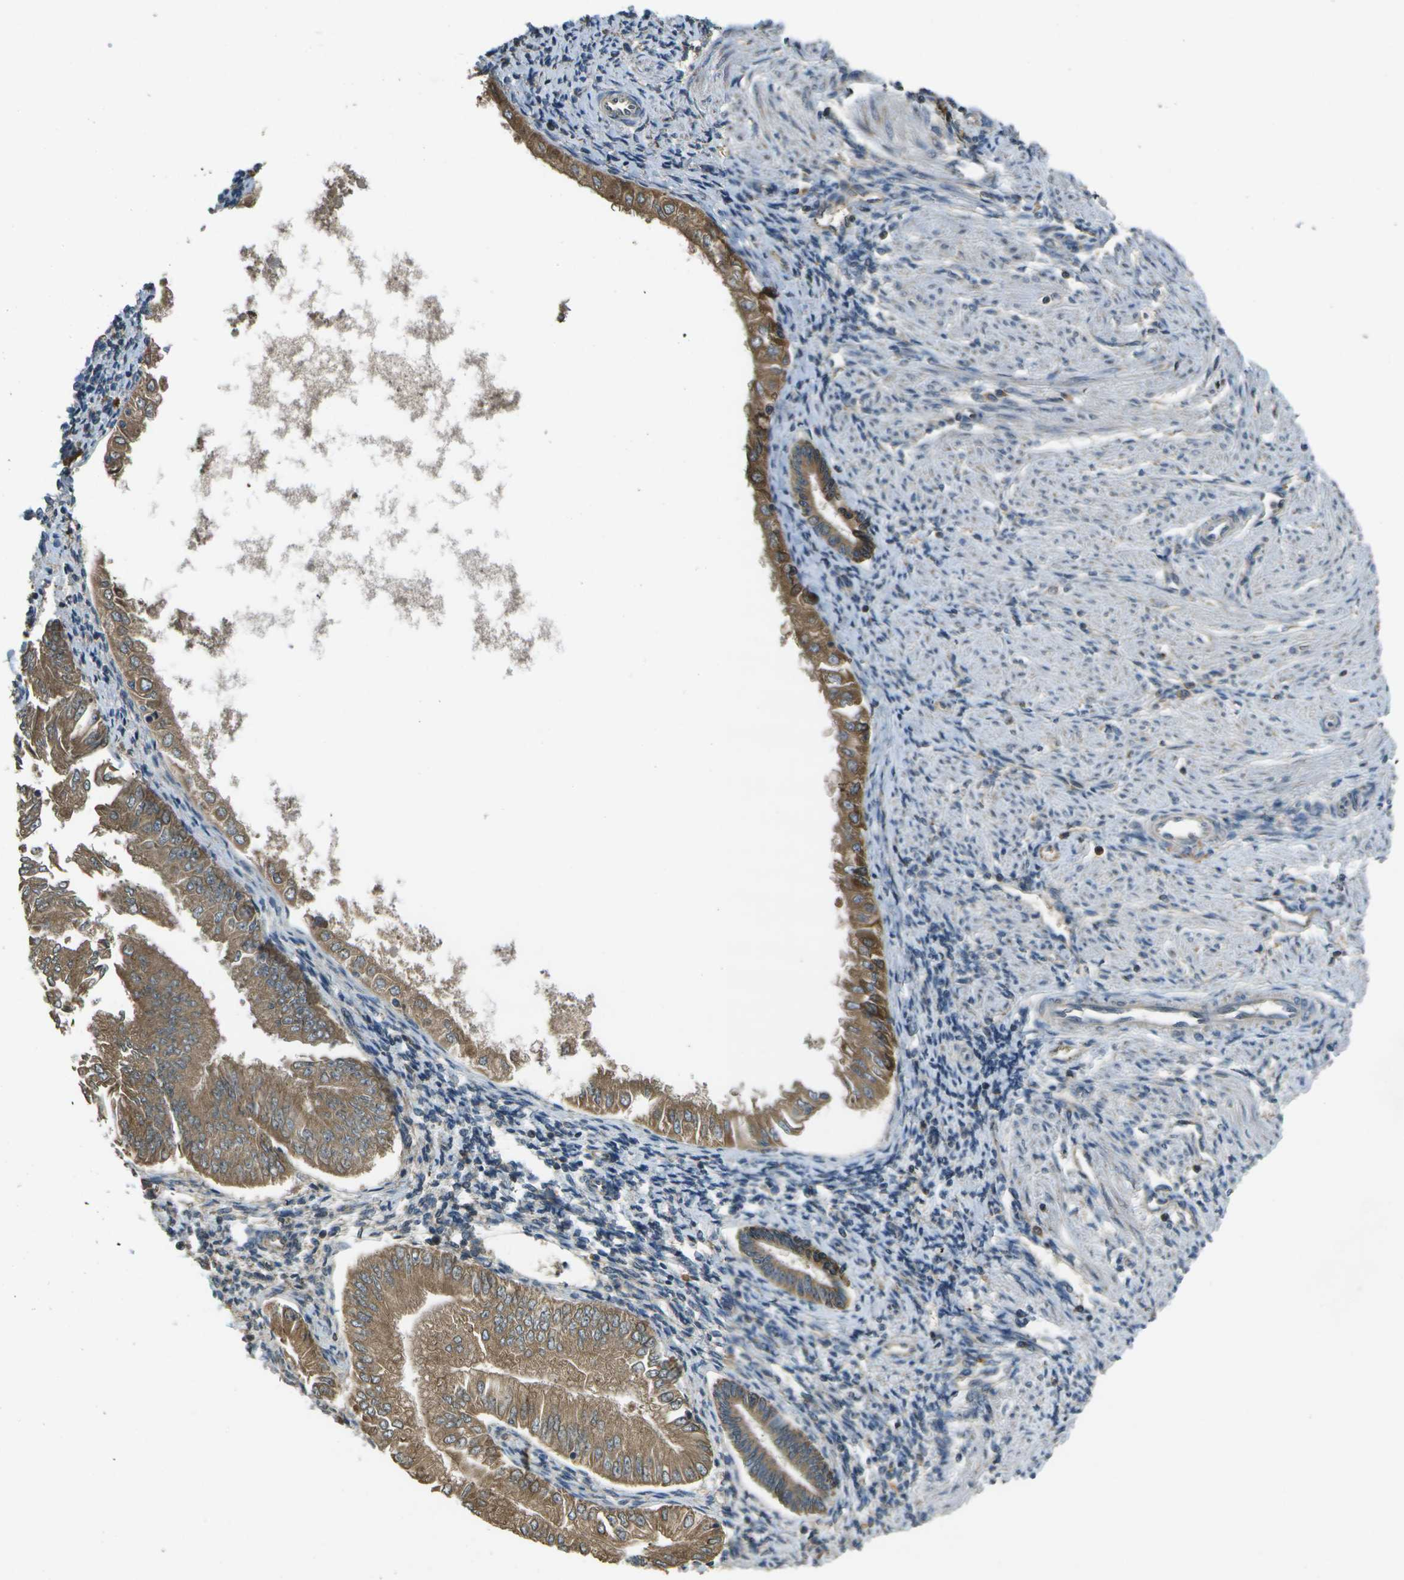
{"staining": {"intensity": "moderate", "quantity": ">75%", "location": "cytoplasmic/membranous"}, "tissue": "endometrial cancer", "cell_type": "Tumor cells", "image_type": "cancer", "snomed": [{"axis": "morphology", "description": "Adenocarcinoma, NOS"}, {"axis": "topography", "description": "Endometrium"}], "caption": "An immunohistochemistry image of neoplastic tissue is shown. Protein staining in brown highlights moderate cytoplasmic/membranous positivity in endometrial cancer within tumor cells. The protein of interest is stained brown, and the nuclei are stained in blue (DAB (3,3'-diaminobenzidine) IHC with brightfield microscopy, high magnification).", "gene": "HFE", "patient": {"sex": "female", "age": 53}}